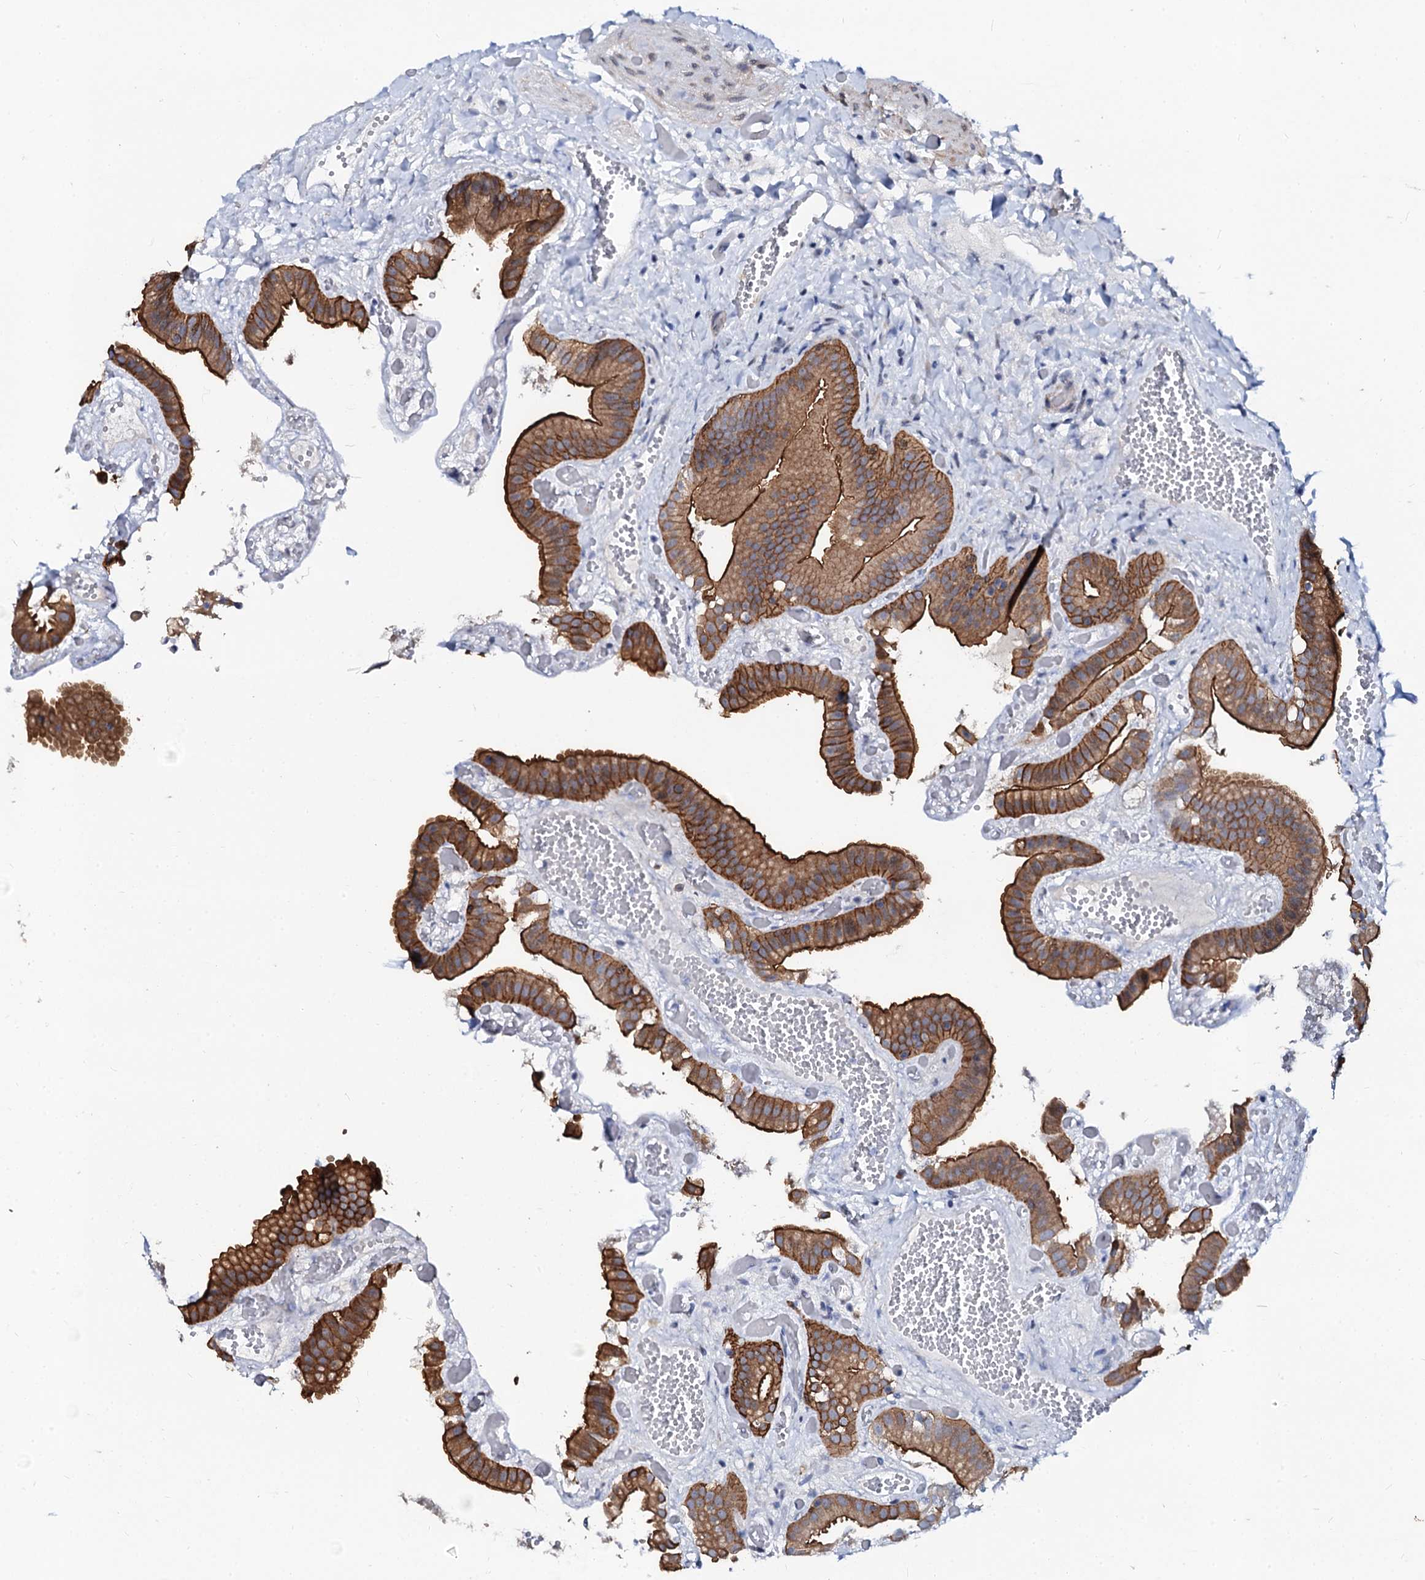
{"staining": {"intensity": "strong", "quantity": ">75%", "location": "cytoplasmic/membranous"}, "tissue": "gallbladder", "cell_type": "Glandular cells", "image_type": "normal", "snomed": [{"axis": "morphology", "description": "Normal tissue, NOS"}, {"axis": "topography", "description": "Gallbladder"}], "caption": "Brown immunohistochemical staining in normal human gallbladder demonstrates strong cytoplasmic/membranous positivity in approximately >75% of glandular cells. Using DAB (3,3'-diaminobenzidine) (brown) and hematoxylin (blue) stains, captured at high magnification using brightfield microscopy.", "gene": "GPR176", "patient": {"sex": "female", "age": 64}}